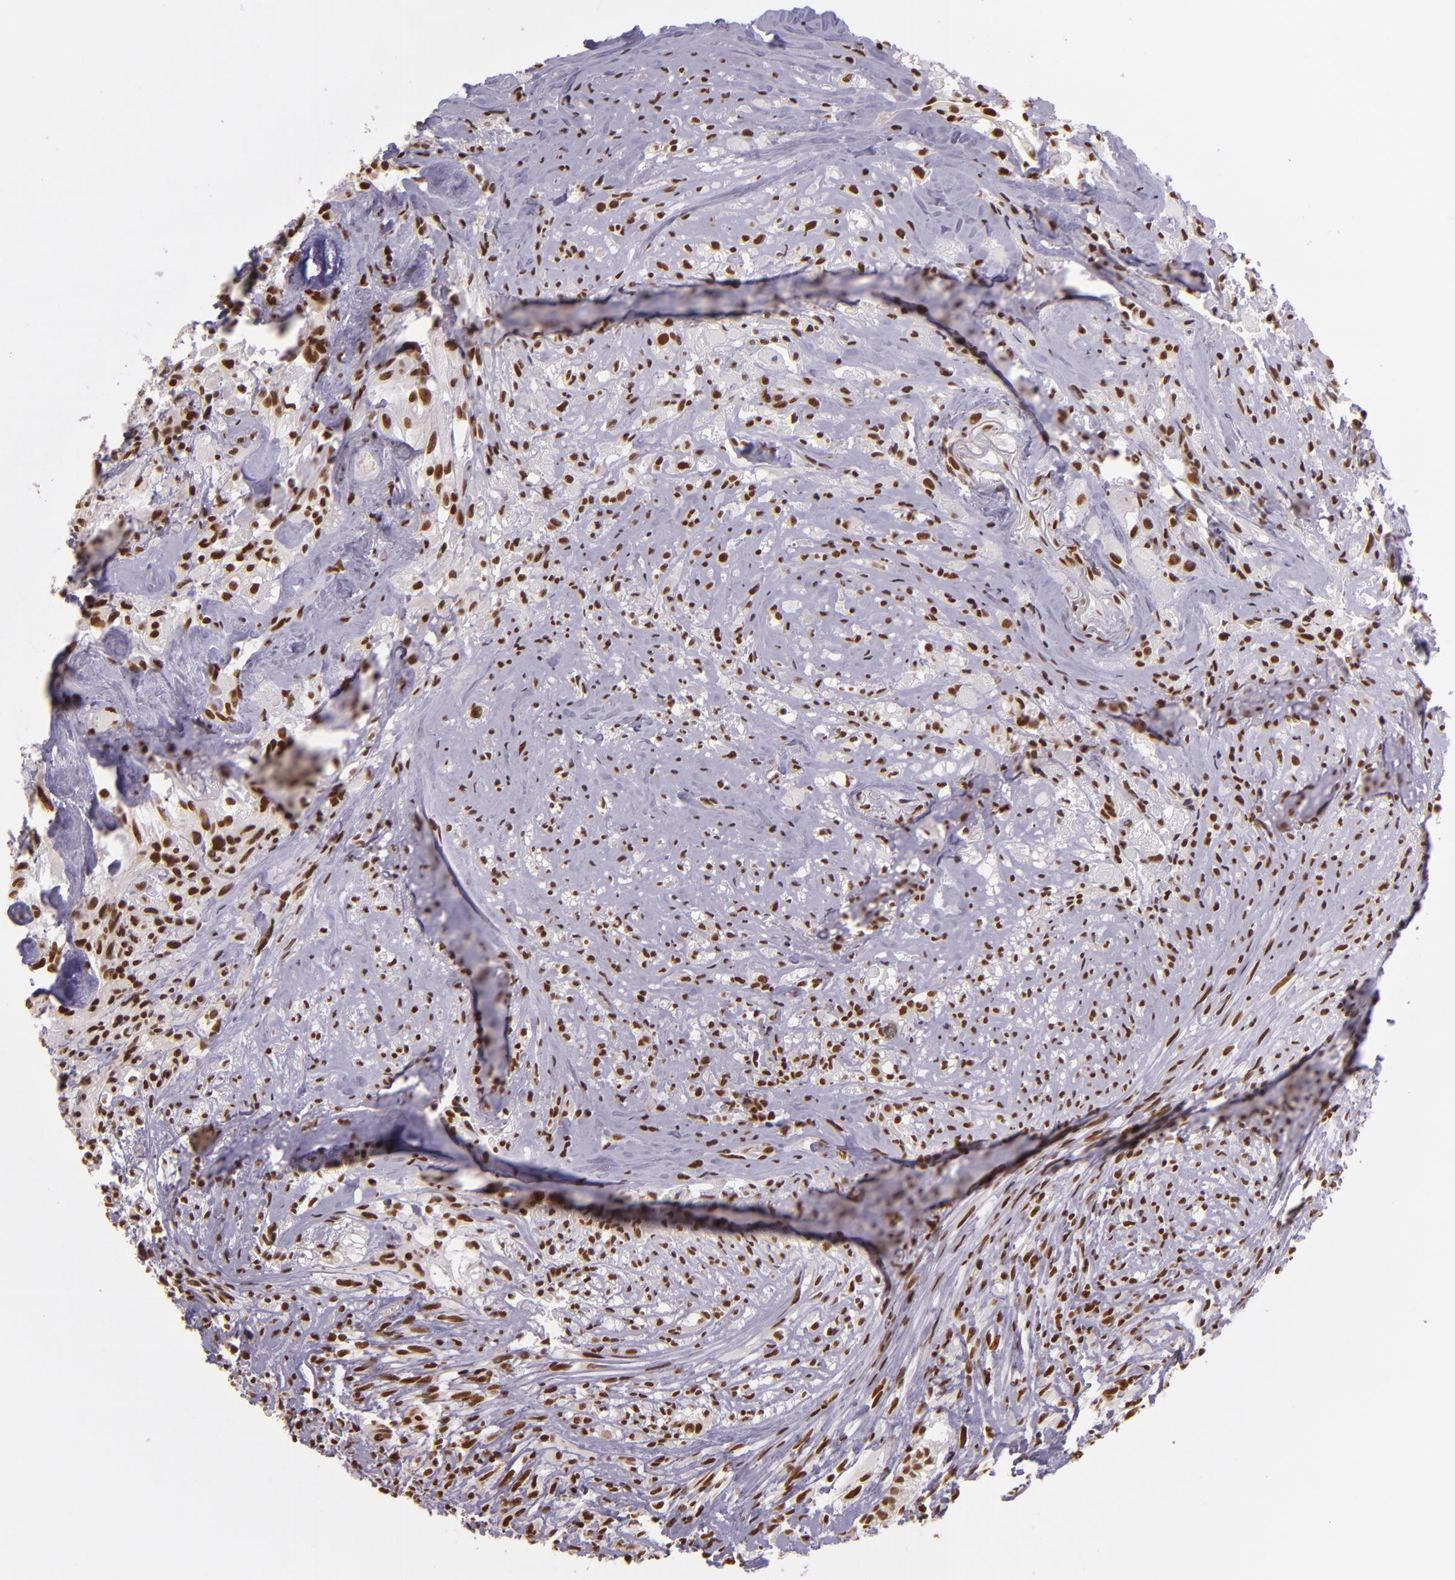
{"staining": {"intensity": "weak", "quantity": ">75%", "location": "nuclear"}, "tissue": "glioma", "cell_type": "Tumor cells", "image_type": "cancer", "snomed": [{"axis": "morphology", "description": "Glioma, malignant, High grade"}, {"axis": "topography", "description": "Brain"}], "caption": "IHC image of neoplastic tissue: malignant high-grade glioma stained using immunohistochemistry demonstrates low levels of weak protein expression localized specifically in the nuclear of tumor cells, appearing as a nuclear brown color.", "gene": "USF1", "patient": {"sex": "male", "age": 48}}